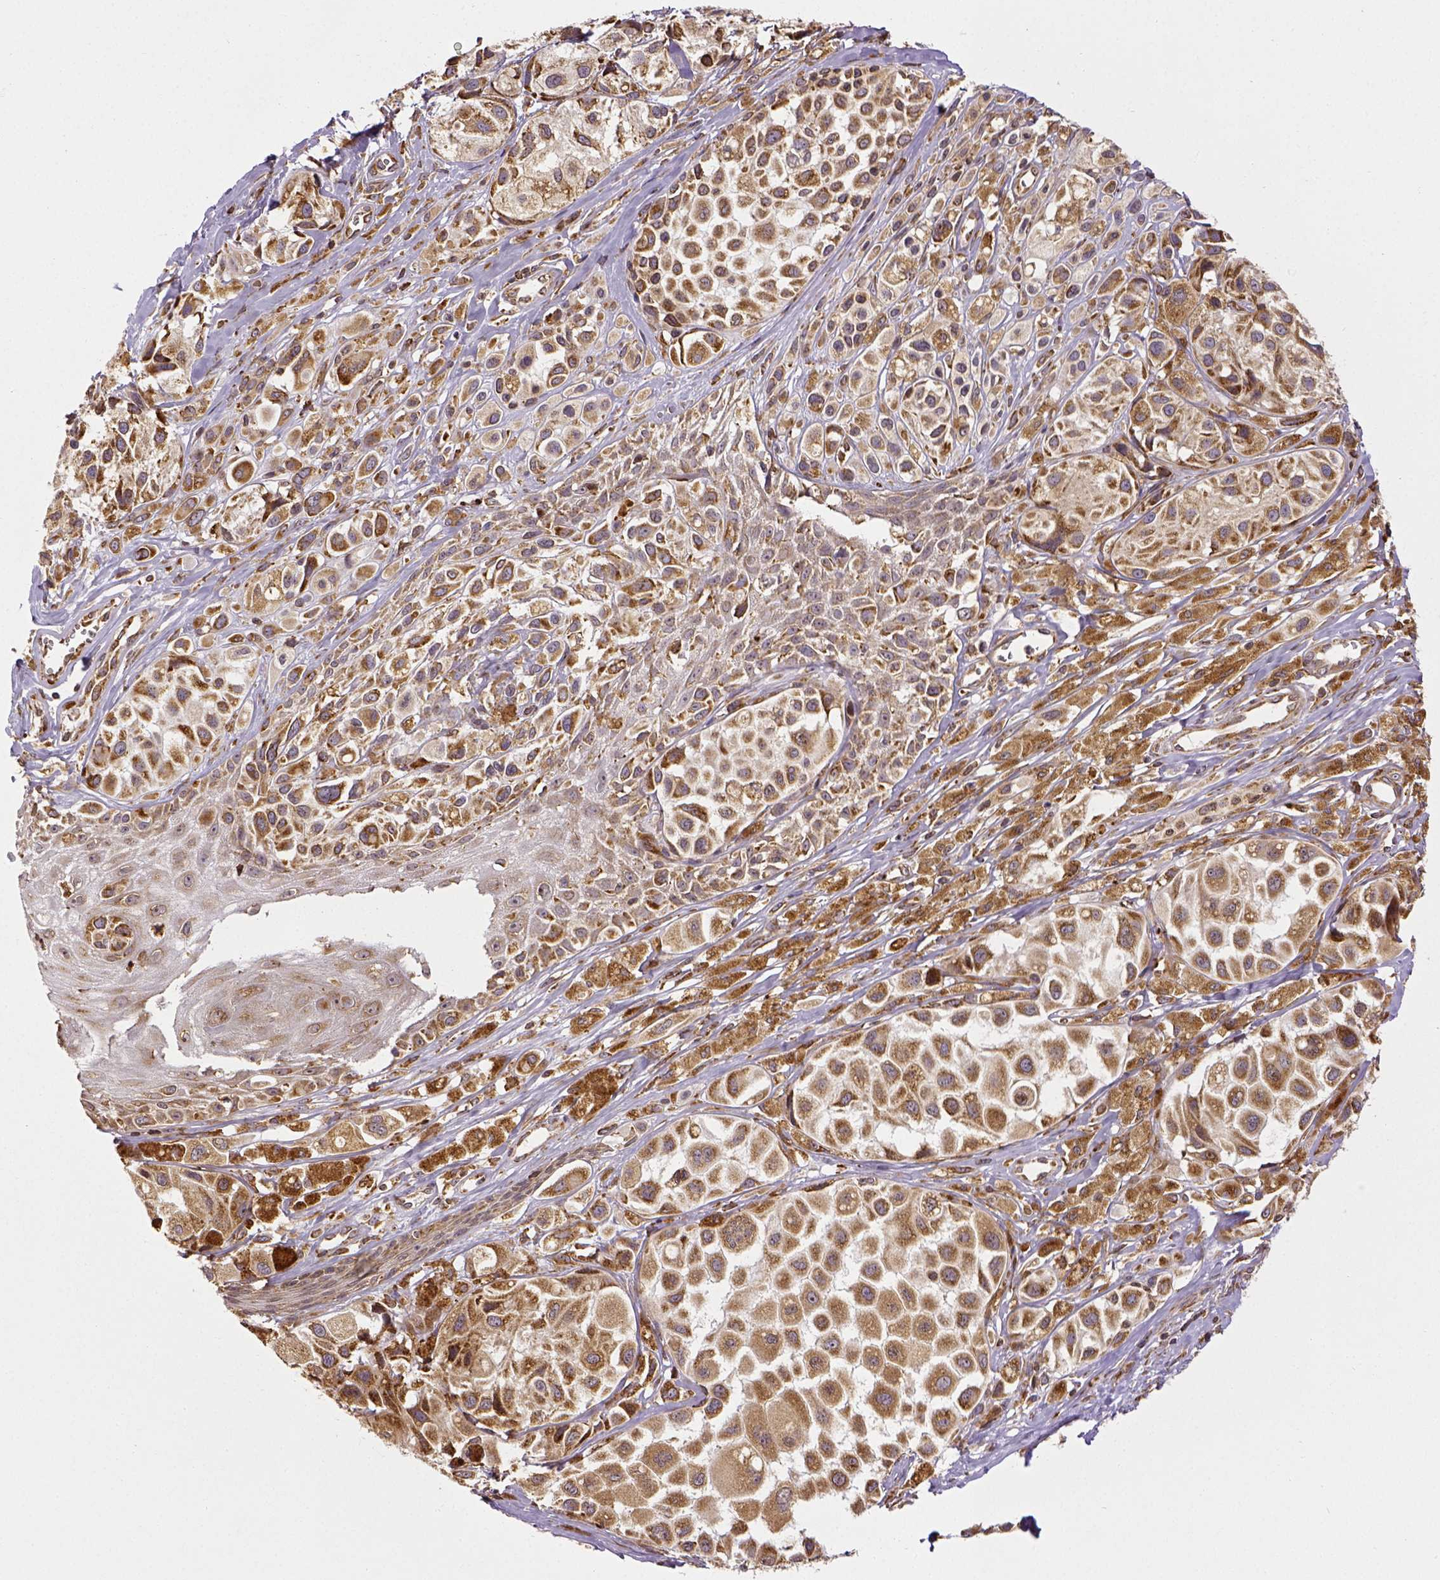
{"staining": {"intensity": "moderate", "quantity": ">75%", "location": "cytoplasmic/membranous"}, "tissue": "melanoma", "cell_type": "Tumor cells", "image_type": "cancer", "snomed": [{"axis": "morphology", "description": "Malignant melanoma, NOS"}, {"axis": "topography", "description": "Skin"}], "caption": "Malignant melanoma stained for a protein exhibits moderate cytoplasmic/membranous positivity in tumor cells.", "gene": "MTDH", "patient": {"sex": "male", "age": 77}}